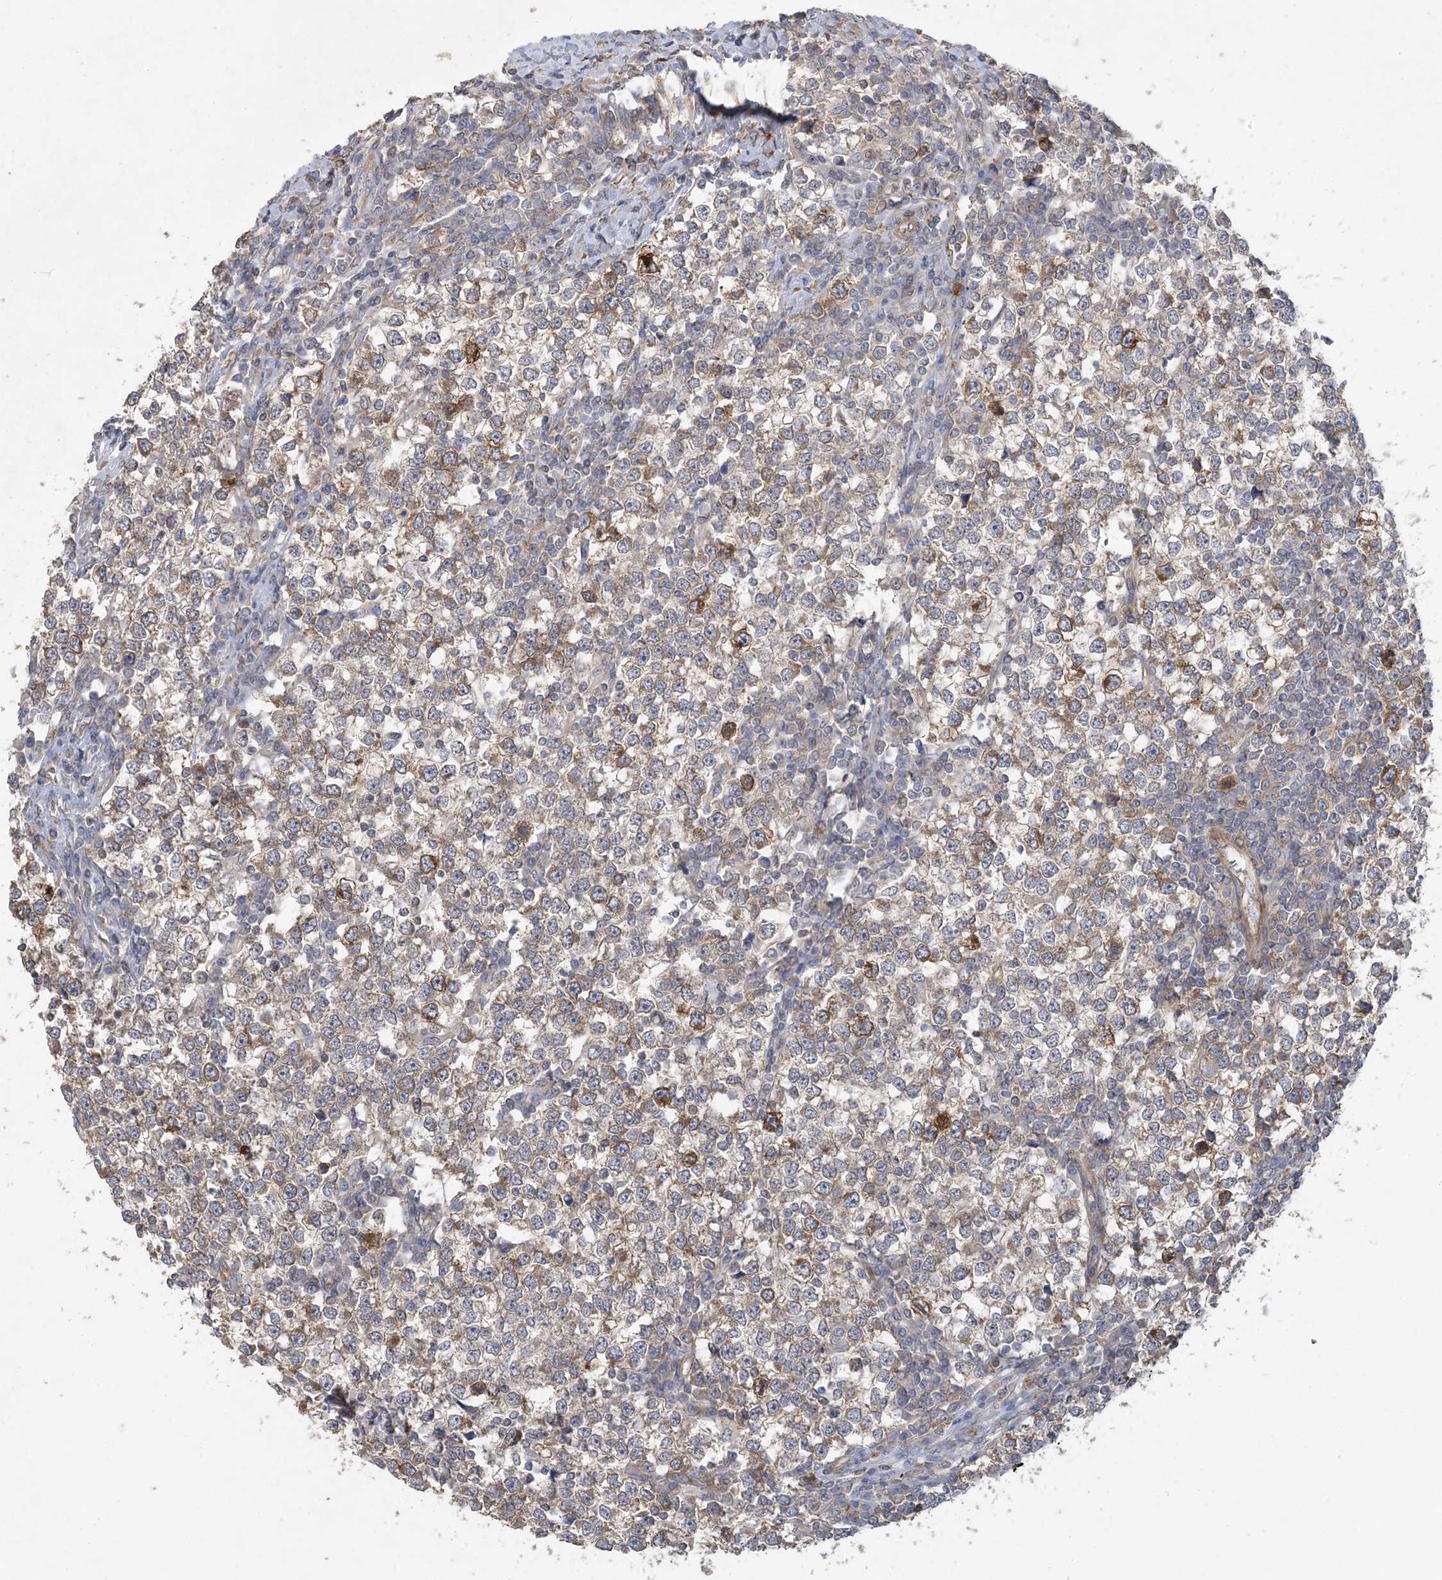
{"staining": {"intensity": "weak", "quantity": ">75%", "location": "cytoplasmic/membranous"}, "tissue": "testis cancer", "cell_type": "Tumor cells", "image_type": "cancer", "snomed": [{"axis": "morphology", "description": "Seminoma, NOS"}, {"axis": "topography", "description": "Testis"}], "caption": "Human testis cancer stained for a protein (brown) reveals weak cytoplasmic/membranous positive staining in about >75% of tumor cells.", "gene": "MAP4K5", "patient": {"sex": "male", "age": 65}}